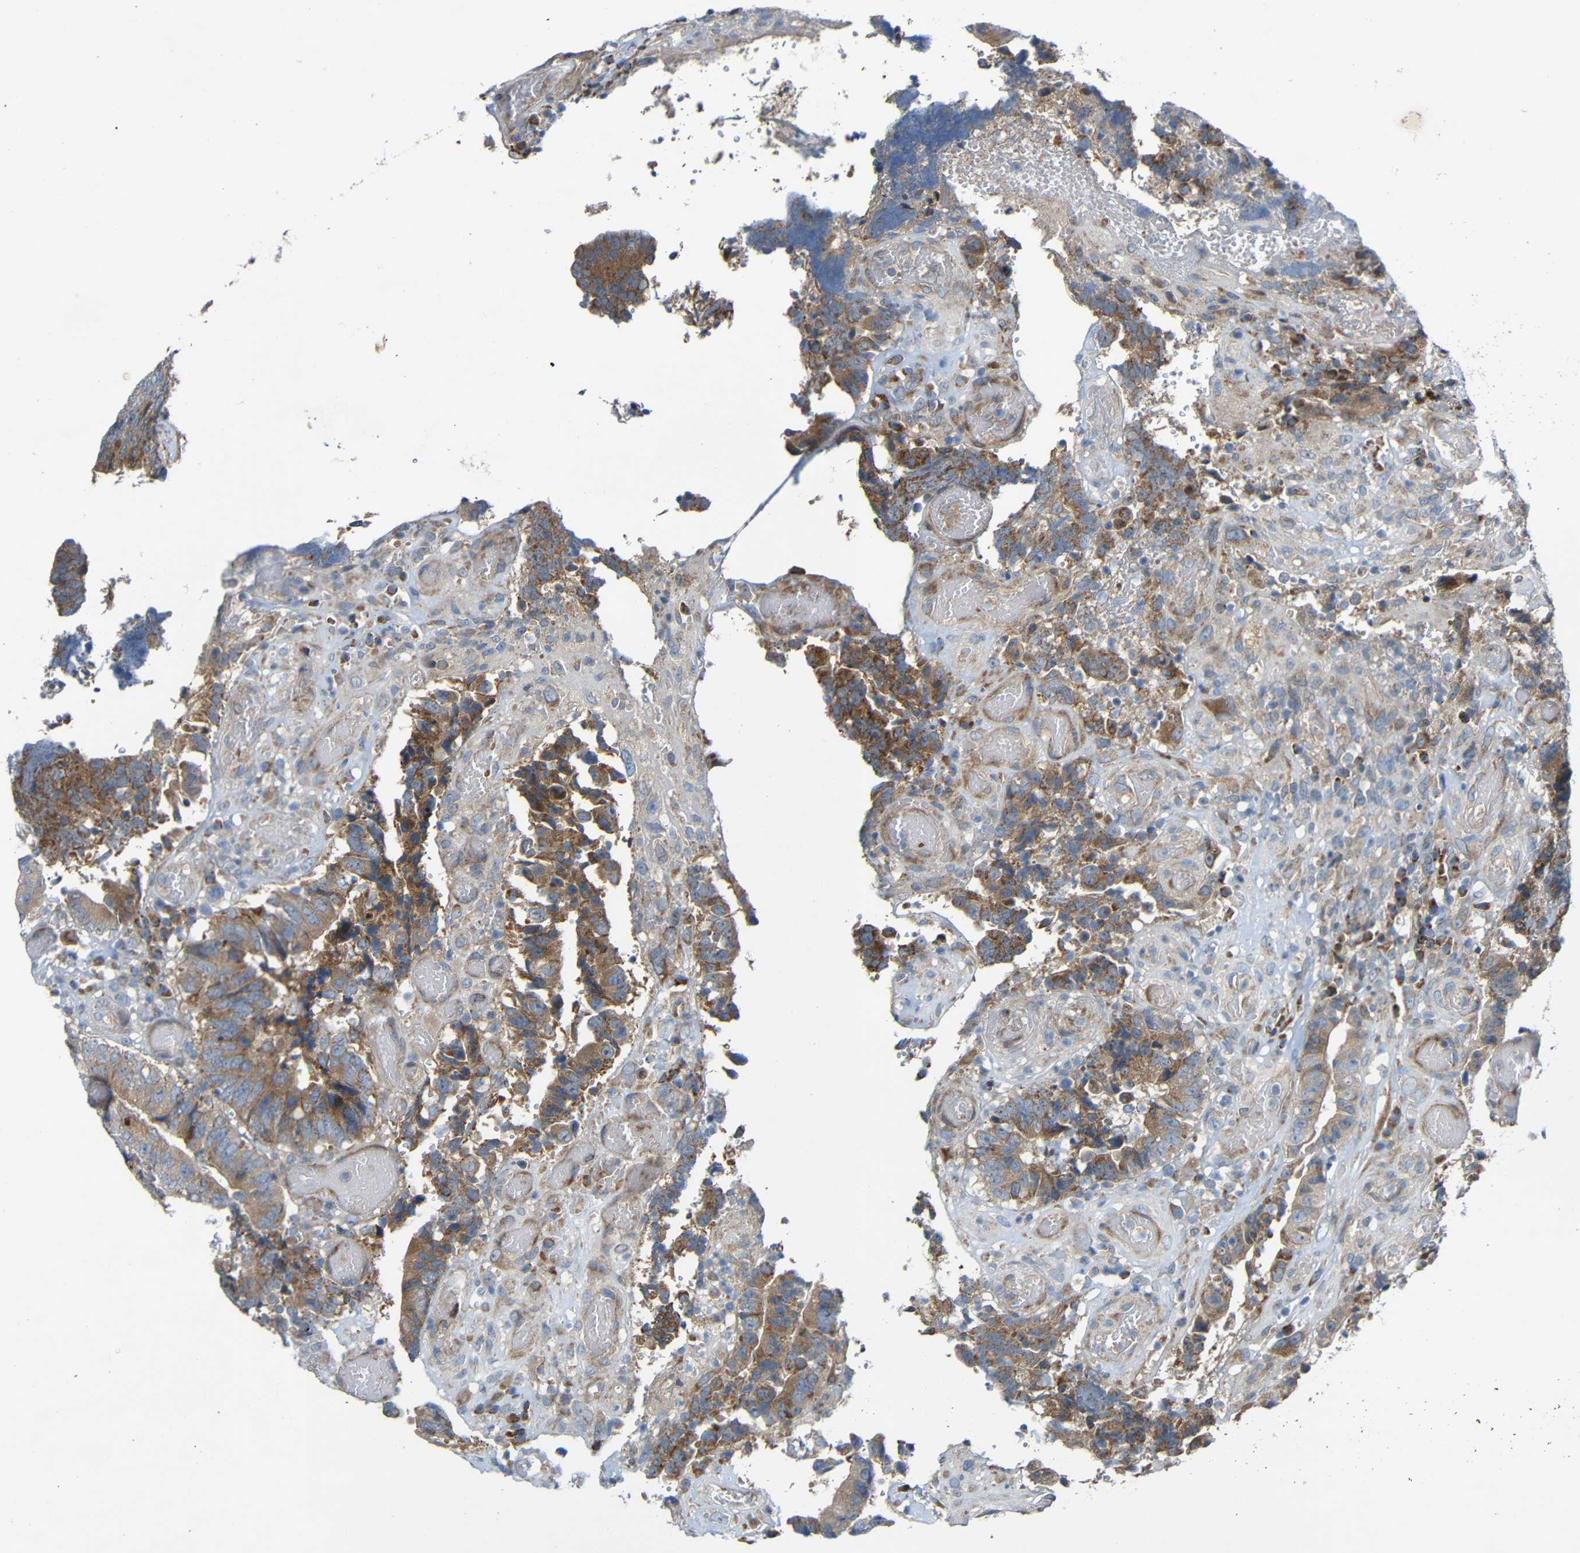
{"staining": {"intensity": "moderate", "quantity": "25%-75%", "location": "cytoplasmic/membranous"}, "tissue": "colorectal cancer", "cell_type": "Tumor cells", "image_type": "cancer", "snomed": [{"axis": "morphology", "description": "Adenocarcinoma, NOS"}, {"axis": "topography", "description": "Rectum"}], "caption": "IHC histopathology image of colorectal cancer (adenocarcinoma) stained for a protein (brown), which displays medium levels of moderate cytoplasmic/membranous expression in about 25%-75% of tumor cells.", "gene": "TMEM25", "patient": {"sex": "male", "age": 72}}